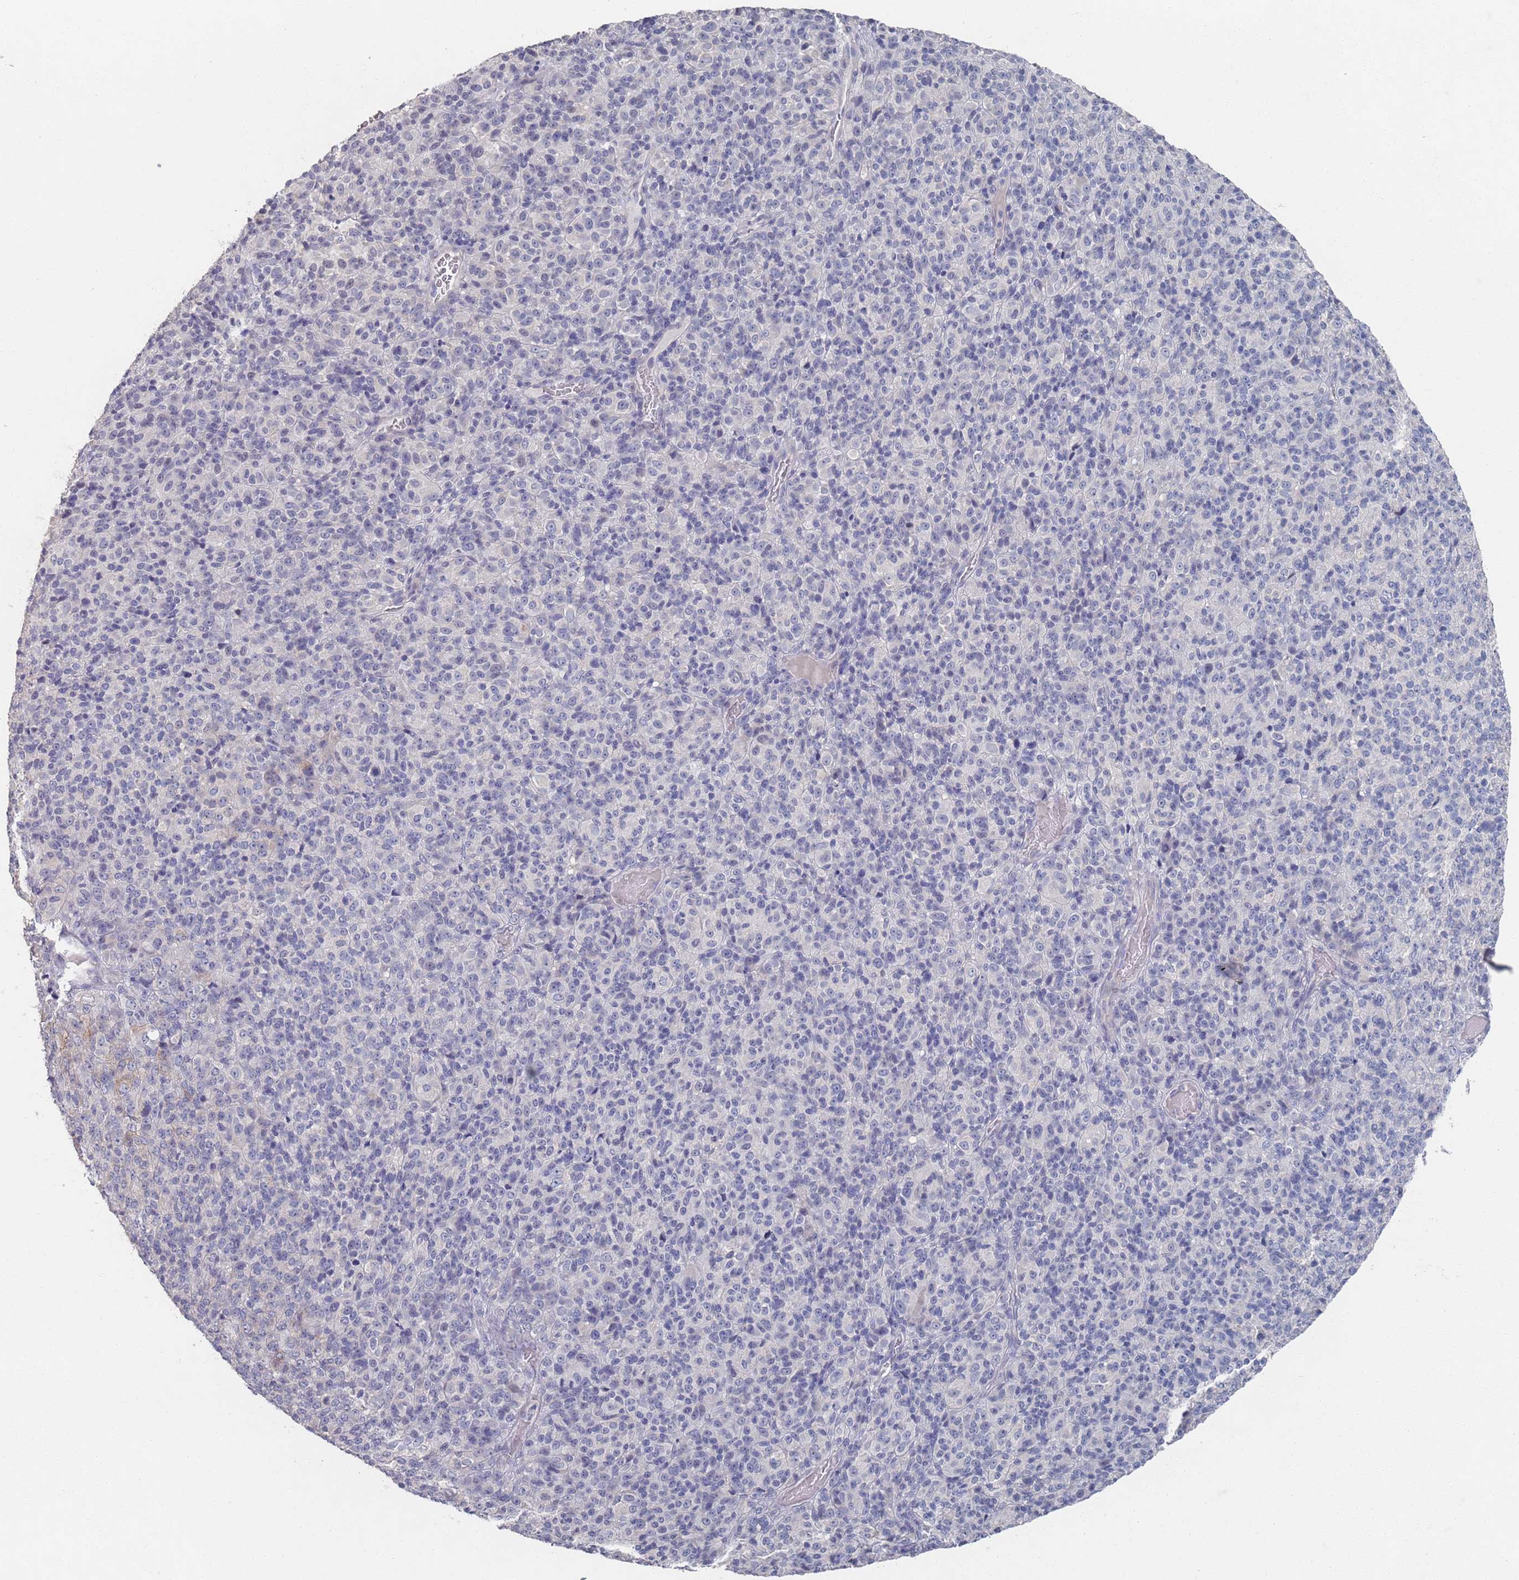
{"staining": {"intensity": "negative", "quantity": "none", "location": "none"}, "tissue": "melanoma", "cell_type": "Tumor cells", "image_type": "cancer", "snomed": [{"axis": "morphology", "description": "Malignant melanoma, Metastatic site"}, {"axis": "topography", "description": "Brain"}], "caption": "Human melanoma stained for a protein using immunohistochemistry shows no staining in tumor cells.", "gene": "PROM2", "patient": {"sex": "female", "age": 56}}